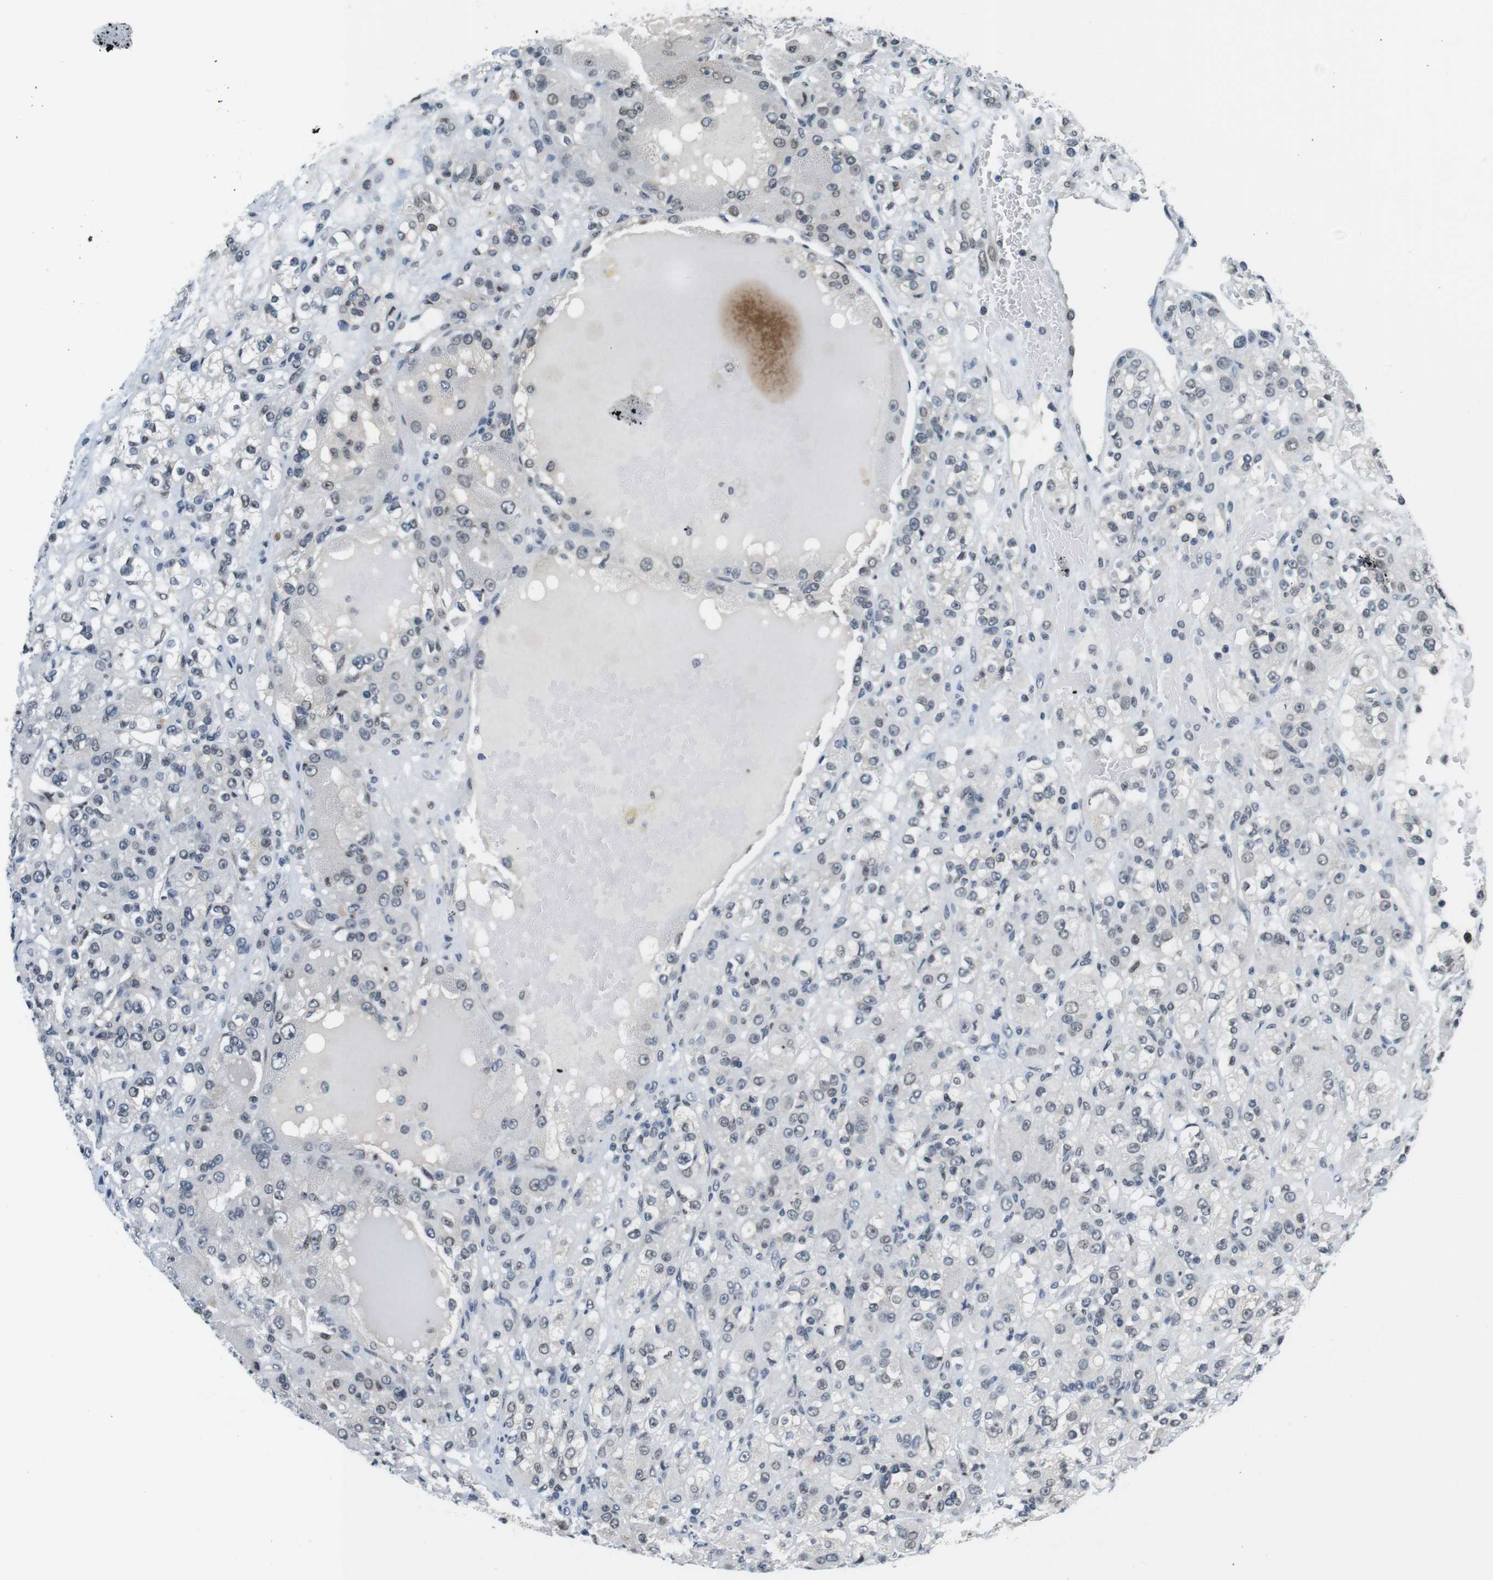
{"staining": {"intensity": "weak", "quantity": "<25%", "location": "nuclear"}, "tissue": "renal cancer", "cell_type": "Tumor cells", "image_type": "cancer", "snomed": [{"axis": "morphology", "description": "Normal tissue, NOS"}, {"axis": "morphology", "description": "Adenocarcinoma, NOS"}, {"axis": "topography", "description": "Kidney"}], "caption": "DAB (3,3'-diaminobenzidine) immunohistochemical staining of adenocarcinoma (renal) reveals no significant expression in tumor cells. Nuclei are stained in blue.", "gene": "NEK4", "patient": {"sex": "male", "age": 61}}